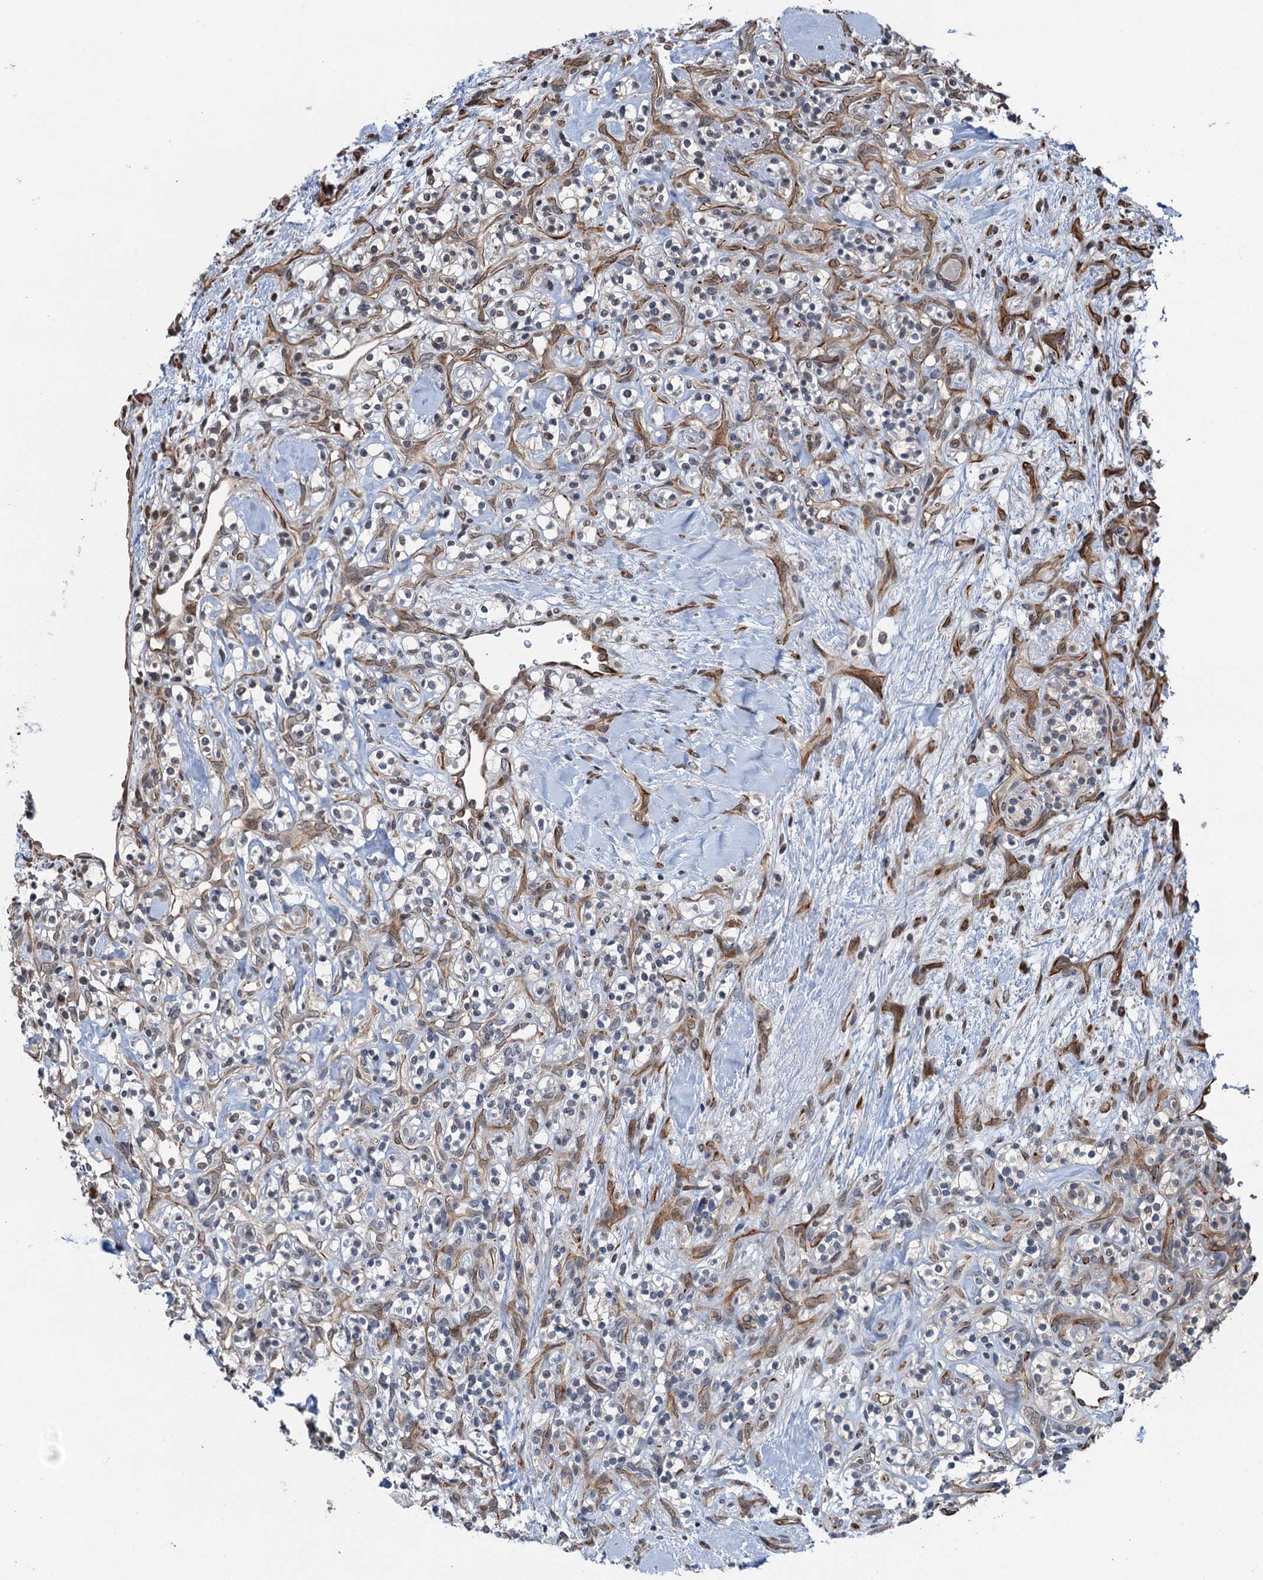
{"staining": {"intensity": "negative", "quantity": "none", "location": "none"}, "tissue": "renal cancer", "cell_type": "Tumor cells", "image_type": "cancer", "snomed": [{"axis": "morphology", "description": "Adenocarcinoma, NOS"}, {"axis": "topography", "description": "Kidney"}], "caption": "Tumor cells show no significant protein positivity in adenocarcinoma (renal). The staining was performed using DAB (3,3'-diaminobenzidine) to visualize the protein expression in brown, while the nuclei were stained in blue with hematoxylin (Magnification: 20x).", "gene": "WHAMM", "patient": {"sex": "male", "age": 77}}